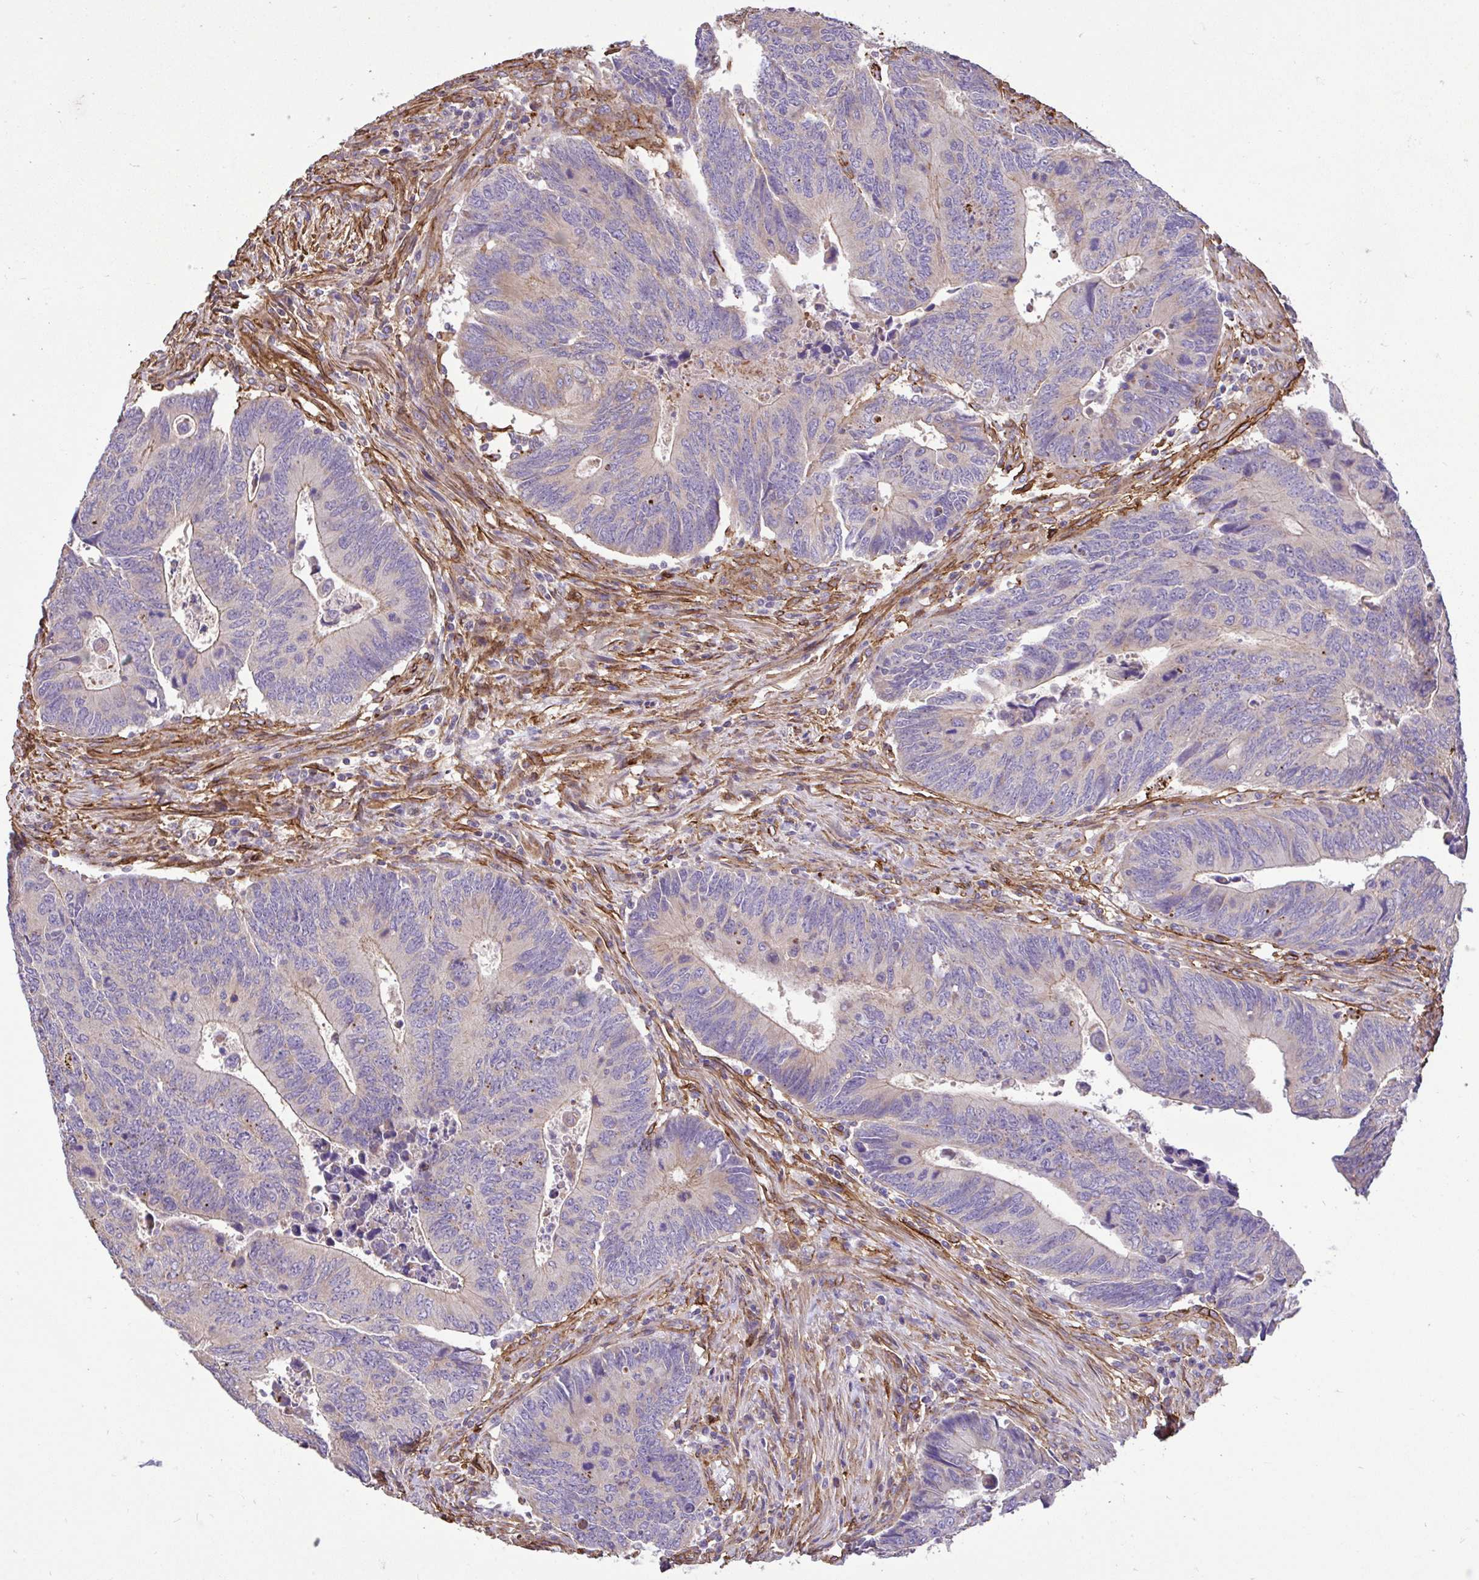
{"staining": {"intensity": "weak", "quantity": ">75%", "location": "cytoplasmic/membranous"}, "tissue": "colorectal cancer", "cell_type": "Tumor cells", "image_type": "cancer", "snomed": [{"axis": "morphology", "description": "Adenocarcinoma, NOS"}, {"axis": "topography", "description": "Colon"}], "caption": "A photomicrograph of colorectal cancer stained for a protein displays weak cytoplasmic/membranous brown staining in tumor cells.", "gene": "PTPRK", "patient": {"sex": "male", "age": 87}}